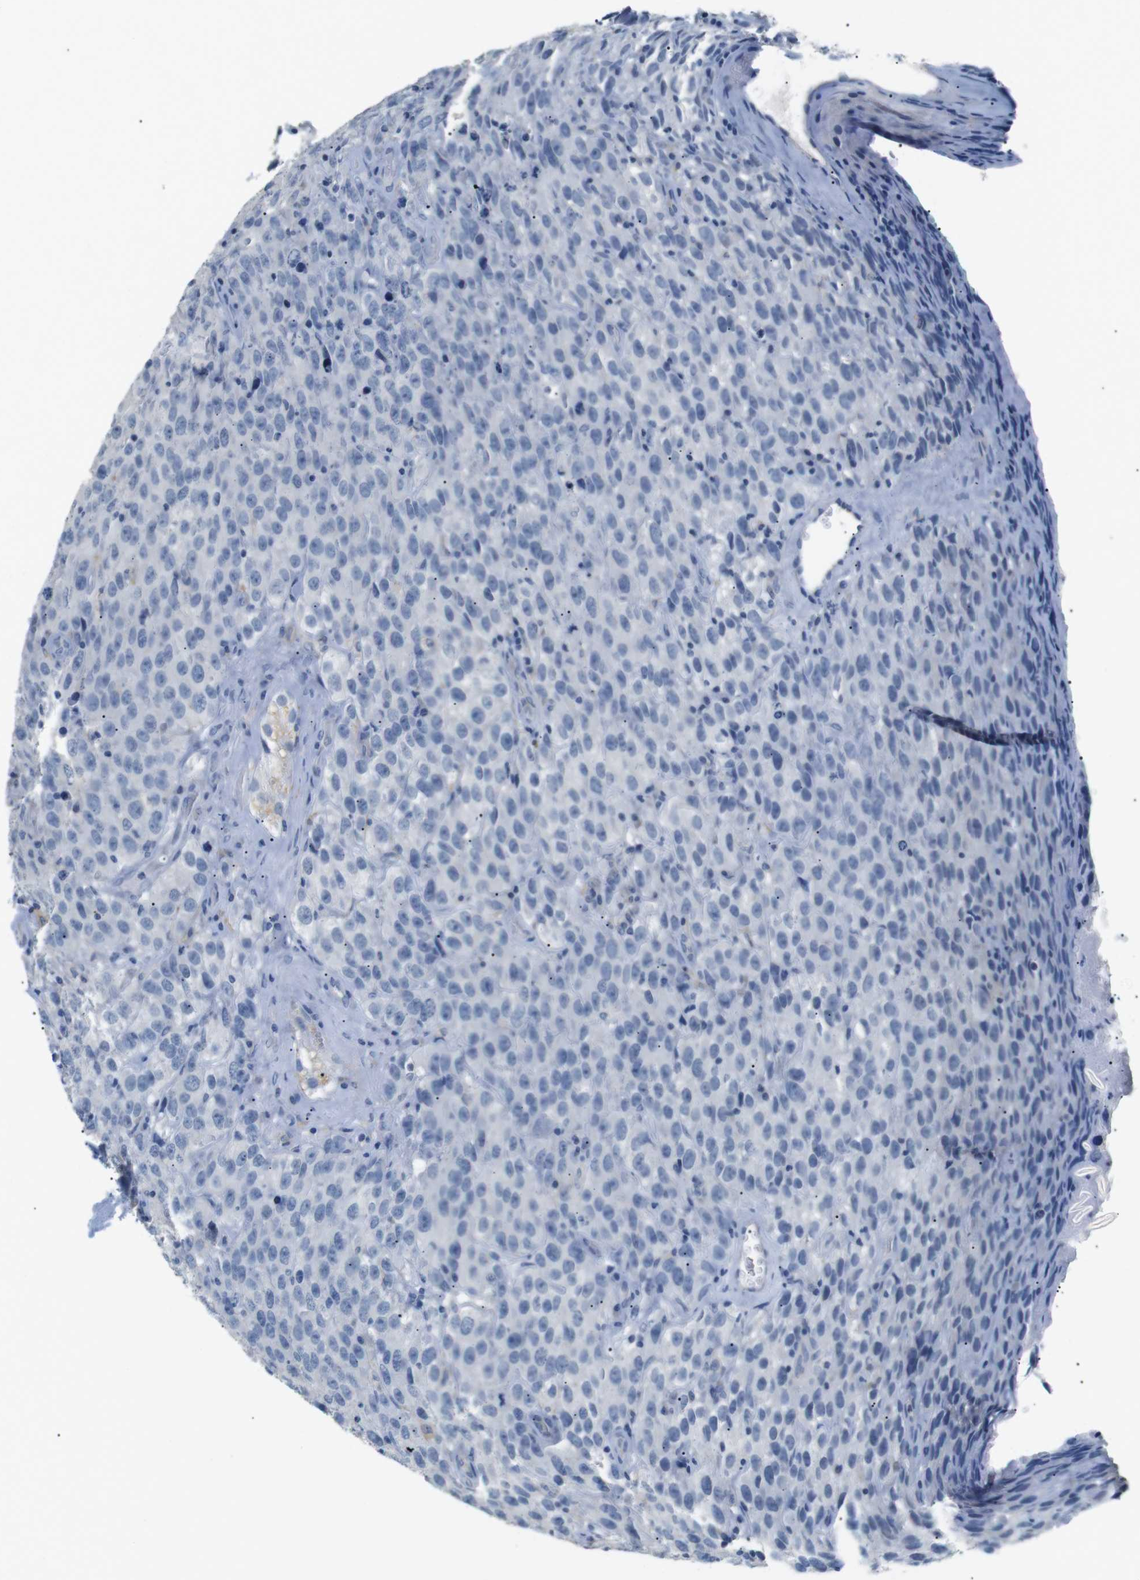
{"staining": {"intensity": "negative", "quantity": "none", "location": "none"}, "tissue": "testis cancer", "cell_type": "Tumor cells", "image_type": "cancer", "snomed": [{"axis": "morphology", "description": "Seminoma, NOS"}, {"axis": "topography", "description": "Testis"}], "caption": "The photomicrograph displays no significant expression in tumor cells of testis cancer (seminoma).", "gene": "FCGRT", "patient": {"sex": "male", "age": 52}}